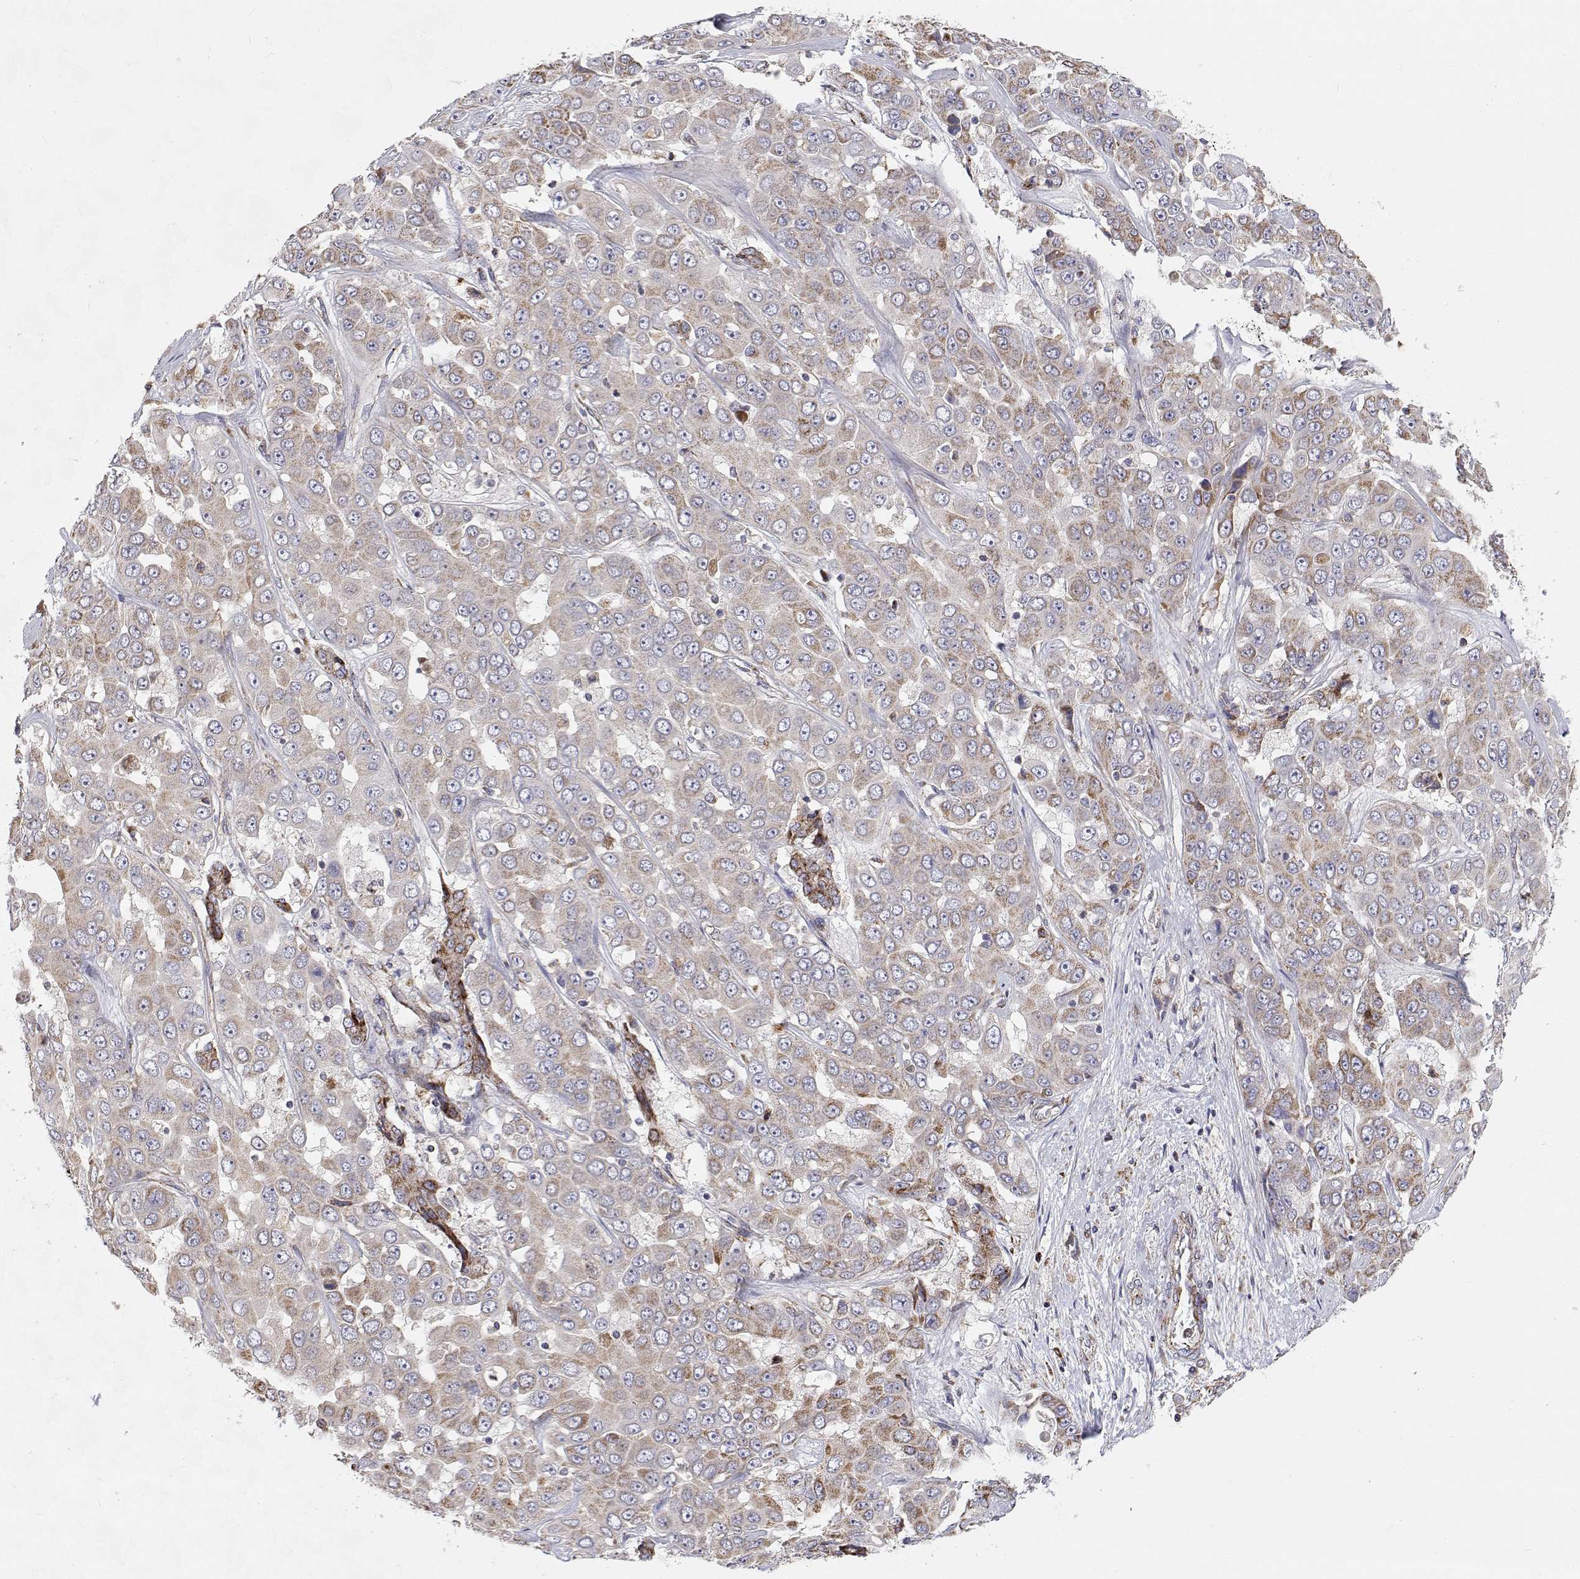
{"staining": {"intensity": "weak", "quantity": "<25%", "location": "cytoplasmic/membranous"}, "tissue": "liver cancer", "cell_type": "Tumor cells", "image_type": "cancer", "snomed": [{"axis": "morphology", "description": "Cholangiocarcinoma"}, {"axis": "topography", "description": "Liver"}], "caption": "Immunohistochemistry photomicrograph of neoplastic tissue: liver cancer (cholangiocarcinoma) stained with DAB displays no significant protein positivity in tumor cells.", "gene": "SPICE1", "patient": {"sex": "female", "age": 52}}